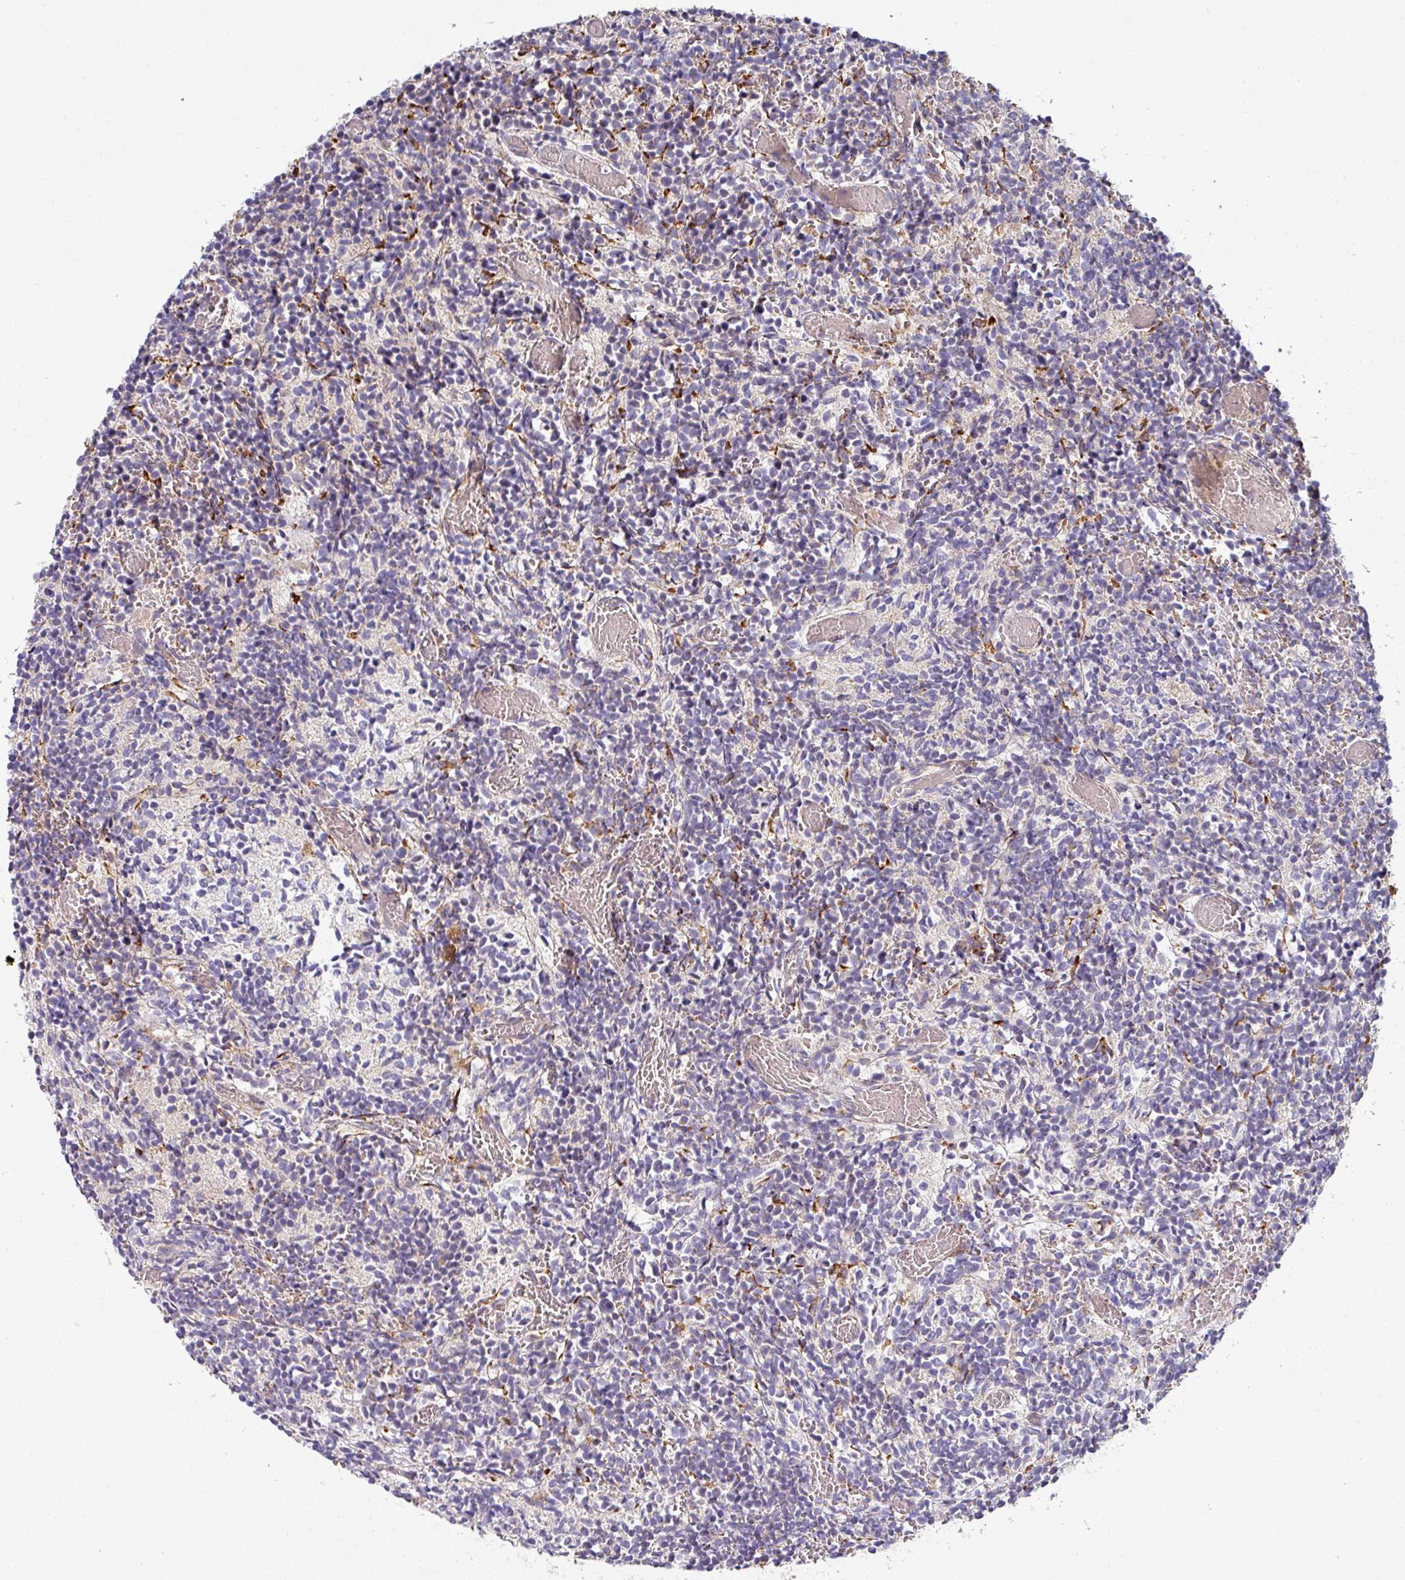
{"staining": {"intensity": "negative", "quantity": "none", "location": "none"}, "tissue": "glioma", "cell_type": "Tumor cells", "image_type": "cancer", "snomed": [{"axis": "morphology", "description": "Glioma, malignant, Low grade"}, {"axis": "topography", "description": "Brain"}], "caption": "The immunohistochemistry (IHC) image has no significant expression in tumor cells of glioma tissue. Nuclei are stained in blue.", "gene": "ZNF268", "patient": {"sex": "female", "age": 1}}